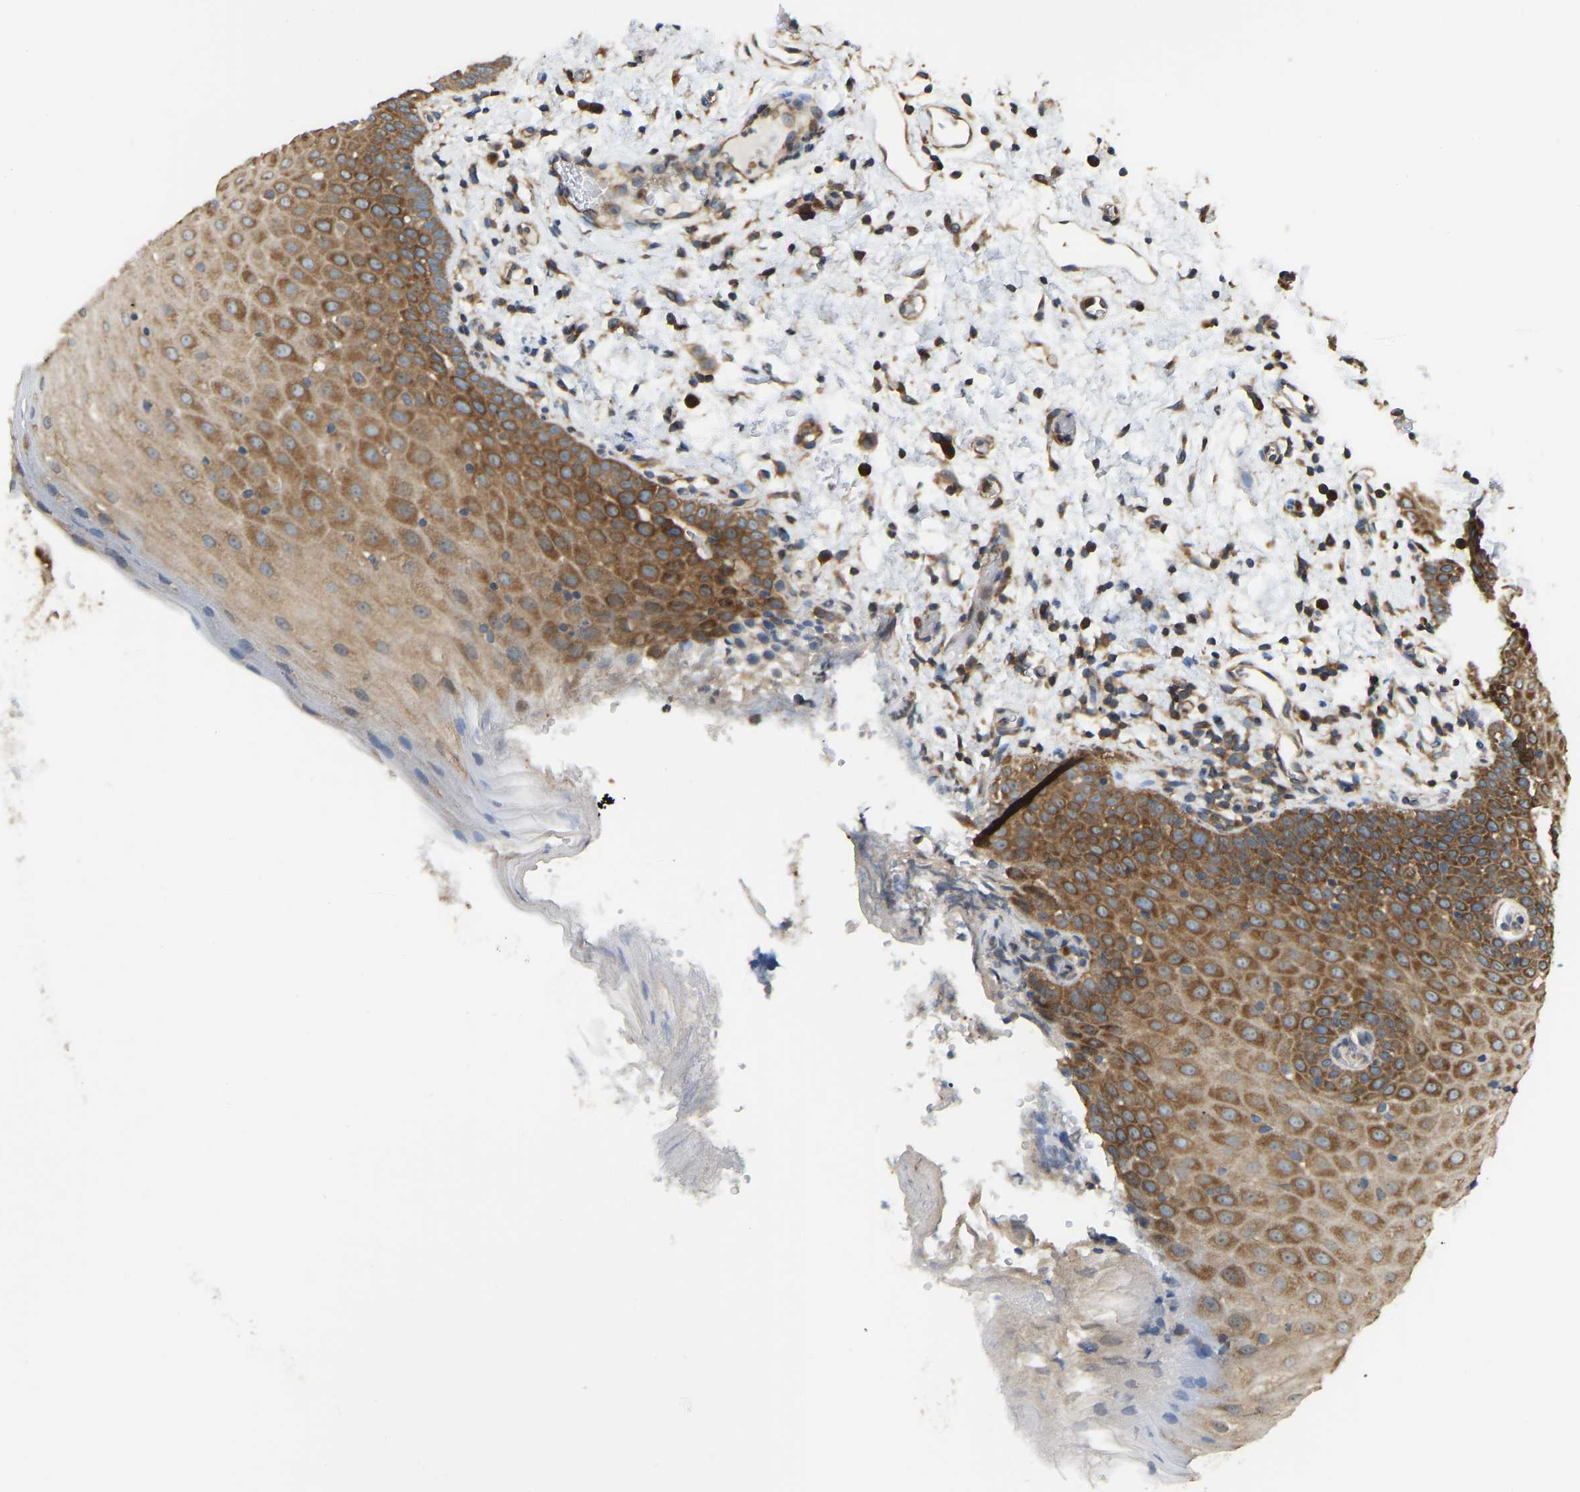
{"staining": {"intensity": "moderate", "quantity": ">75%", "location": "cytoplasmic/membranous"}, "tissue": "oral mucosa", "cell_type": "Squamous epithelial cells", "image_type": "normal", "snomed": [{"axis": "morphology", "description": "Normal tissue, NOS"}, {"axis": "topography", "description": "Oral tissue"}], "caption": "Immunohistochemical staining of benign human oral mucosa exhibits medium levels of moderate cytoplasmic/membranous positivity in approximately >75% of squamous epithelial cells.", "gene": "RPS6KB2", "patient": {"sex": "male", "age": 66}}